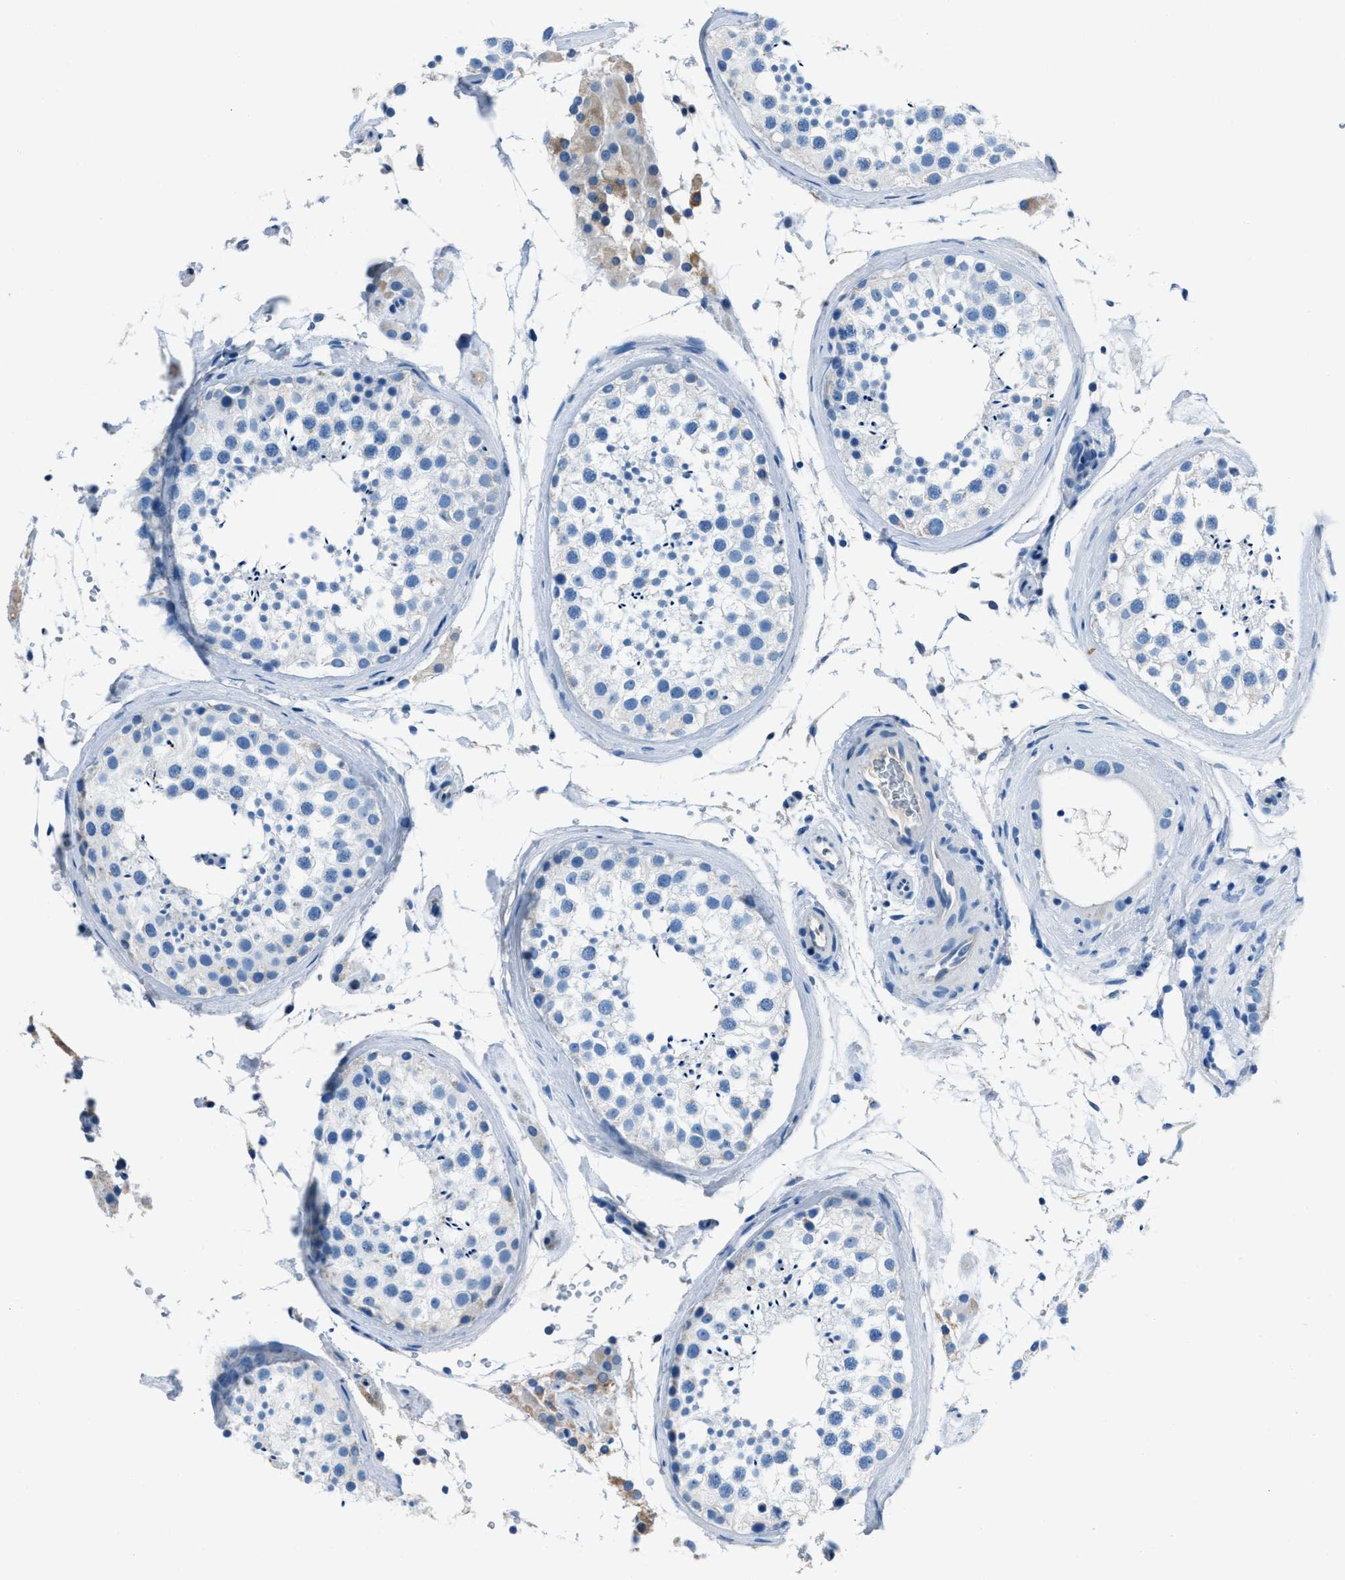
{"staining": {"intensity": "negative", "quantity": "none", "location": "none"}, "tissue": "testis", "cell_type": "Cells in seminiferous ducts", "image_type": "normal", "snomed": [{"axis": "morphology", "description": "Normal tissue, NOS"}, {"axis": "topography", "description": "Testis"}], "caption": "IHC photomicrograph of benign human testis stained for a protein (brown), which demonstrates no staining in cells in seminiferous ducts.", "gene": "AMACR", "patient": {"sex": "male", "age": 46}}